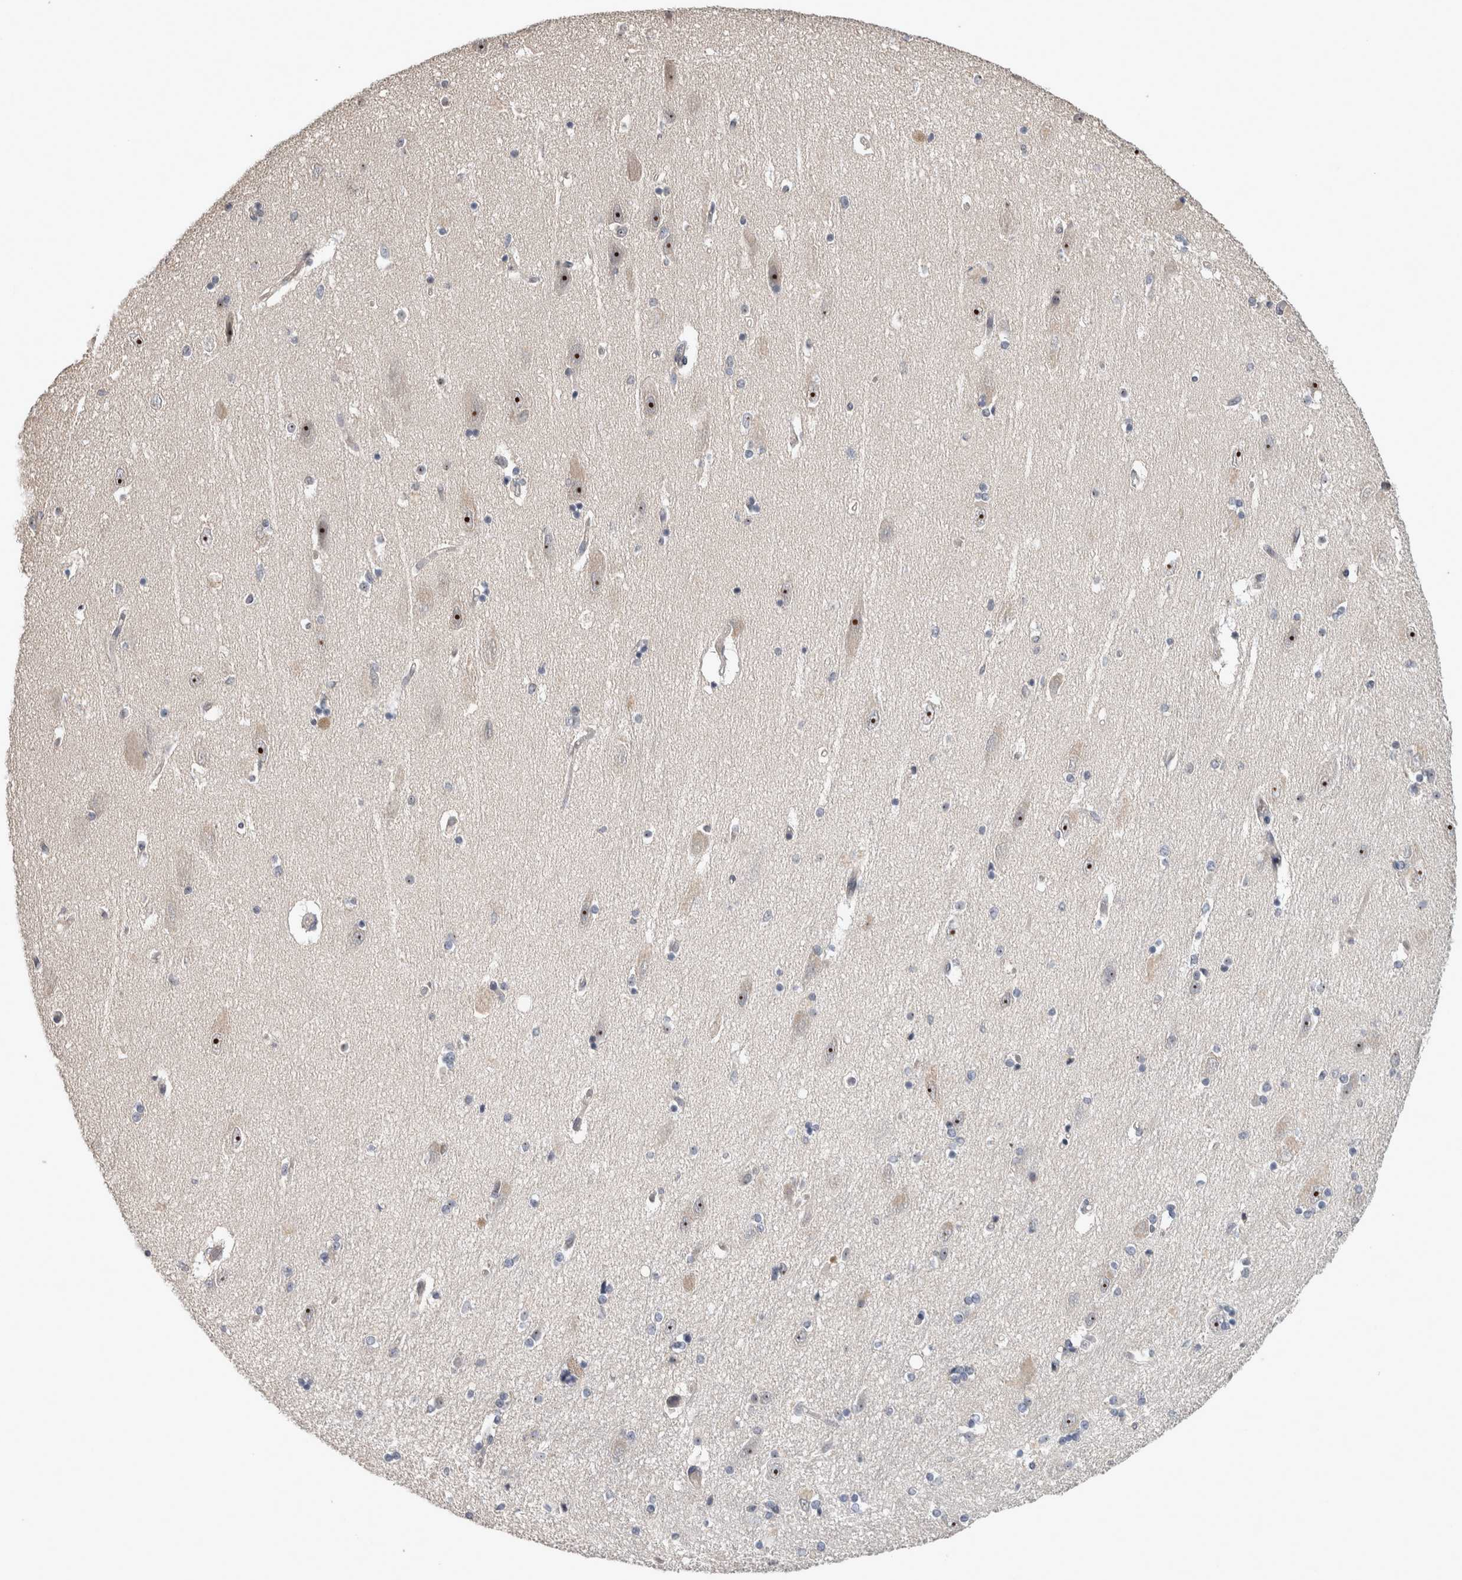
{"staining": {"intensity": "negative", "quantity": "none", "location": "none"}, "tissue": "hippocampus", "cell_type": "Glial cells", "image_type": "normal", "snomed": [{"axis": "morphology", "description": "Normal tissue, NOS"}, {"axis": "topography", "description": "Hippocampus"}], "caption": "The IHC photomicrograph has no significant positivity in glial cells of hippocampus. (DAB (3,3'-diaminobenzidine) immunohistochemistry, high magnification).", "gene": "RBM28", "patient": {"sex": "female", "age": 54}}